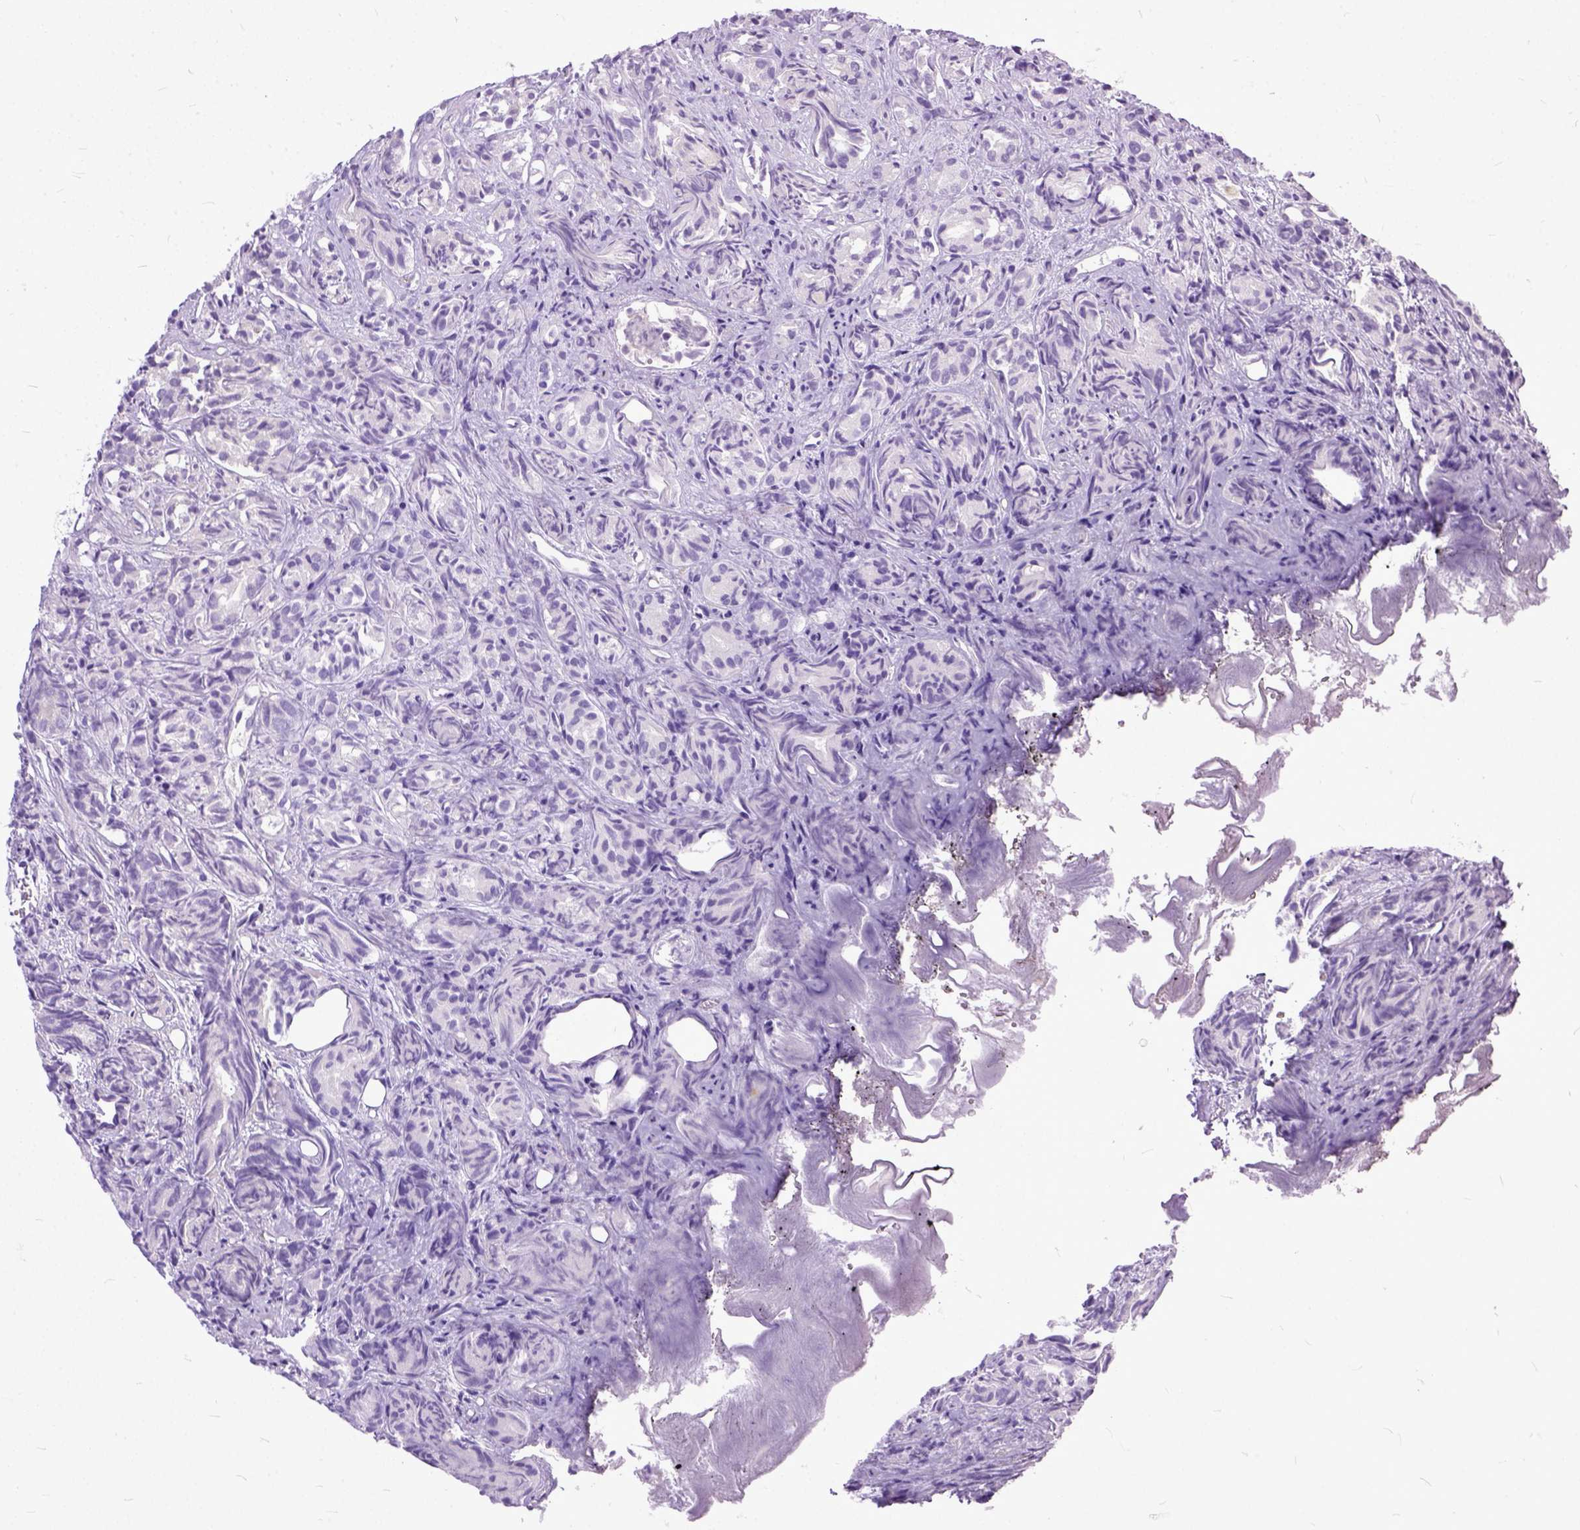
{"staining": {"intensity": "negative", "quantity": "none", "location": "none"}, "tissue": "prostate cancer", "cell_type": "Tumor cells", "image_type": "cancer", "snomed": [{"axis": "morphology", "description": "Adenocarcinoma, High grade"}, {"axis": "topography", "description": "Prostate"}], "caption": "The immunohistochemistry (IHC) image has no significant staining in tumor cells of prostate high-grade adenocarcinoma tissue. (DAB (3,3'-diaminobenzidine) IHC, high magnification).", "gene": "TCEAL7", "patient": {"sex": "male", "age": 84}}